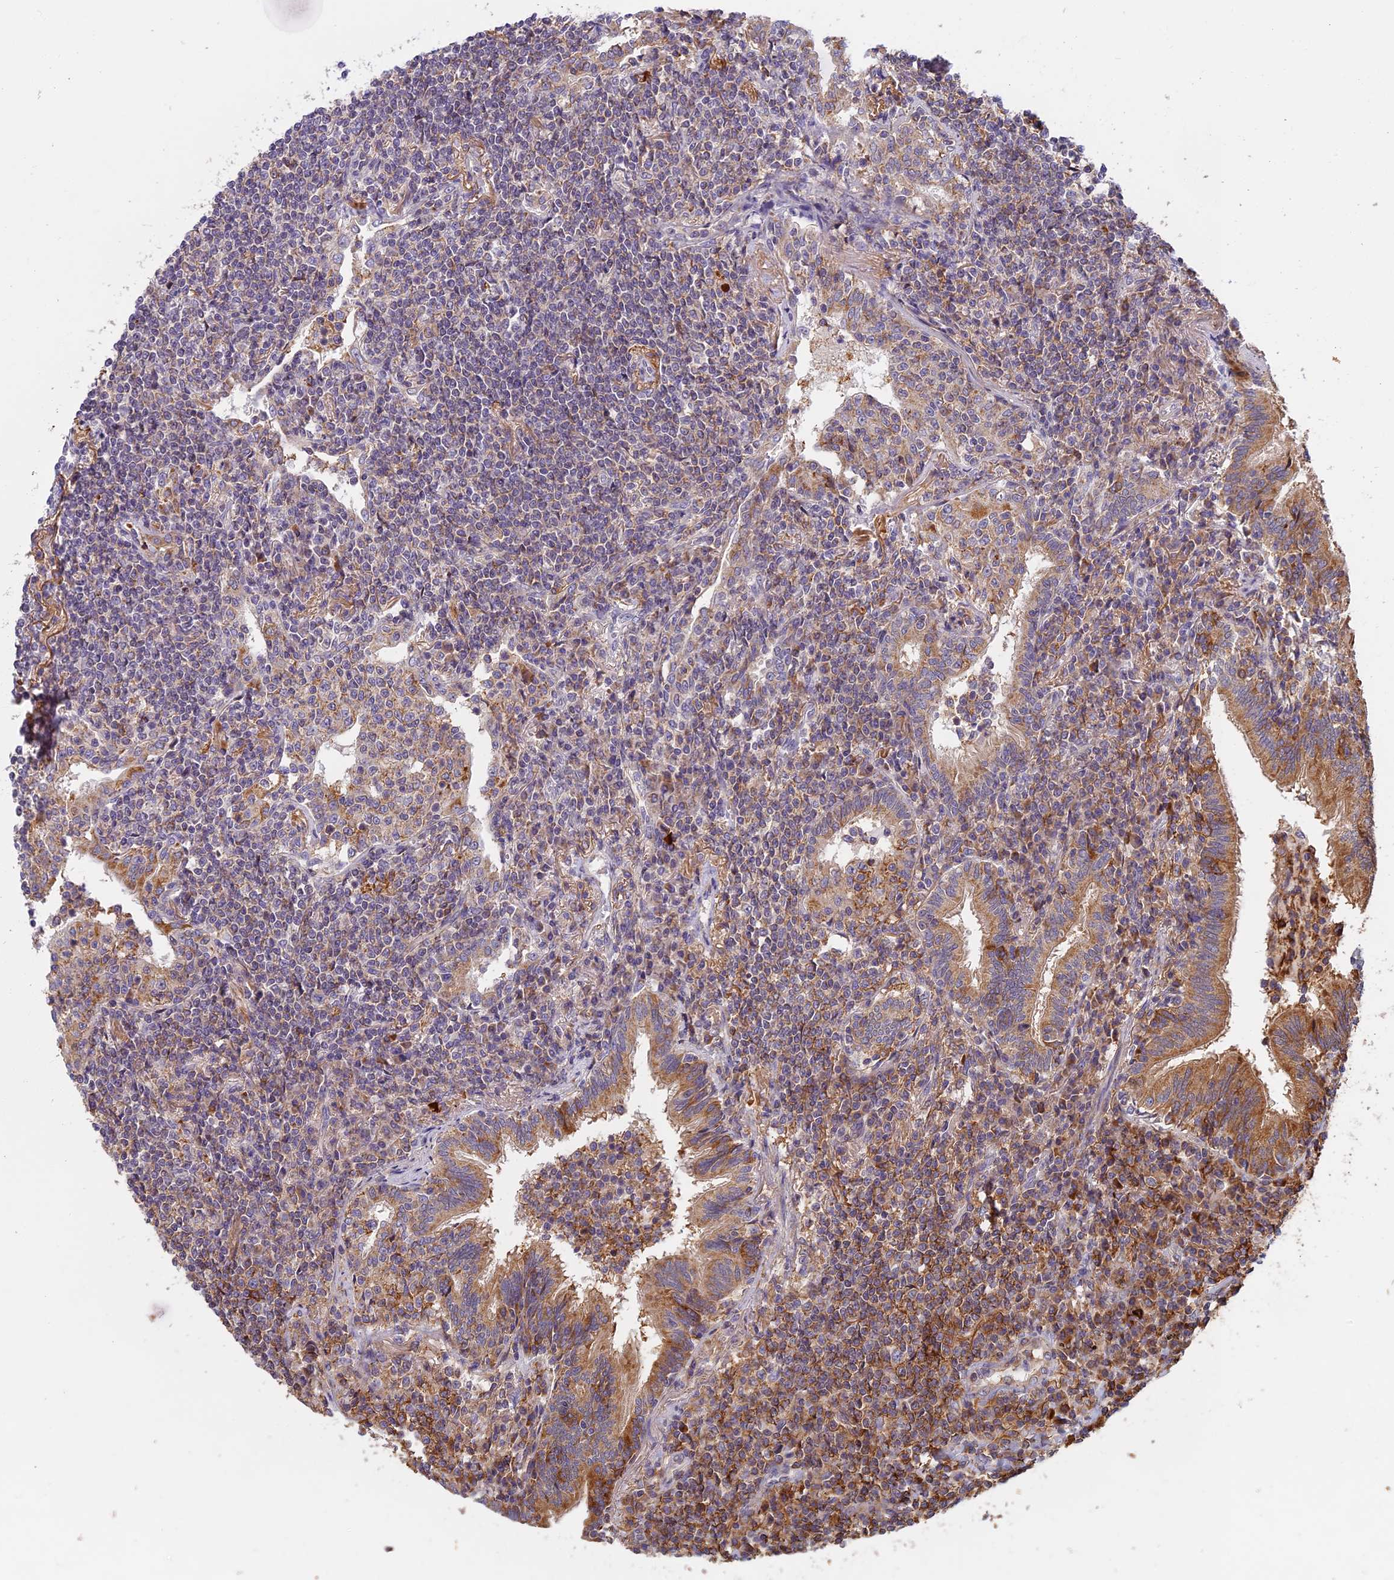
{"staining": {"intensity": "weak", "quantity": "25%-75%", "location": "cytoplasmic/membranous"}, "tissue": "lymphoma", "cell_type": "Tumor cells", "image_type": "cancer", "snomed": [{"axis": "morphology", "description": "Malignant lymphoma, non-Hodgkin's type, Low grade"}, {"axis": "topography", "description": "Lung"}], "caption": "IHC (DAB) staining of low-grade malignant lymphoma, non-Hodgkin's type shows weak cytoplasmic/membranous protein positivity in about 25%-75% of tumor cells. (IHC, brightfield microscopy, high magnification).", "gene": "EDAR", "patient": {"sex": "female", "age": 71}}